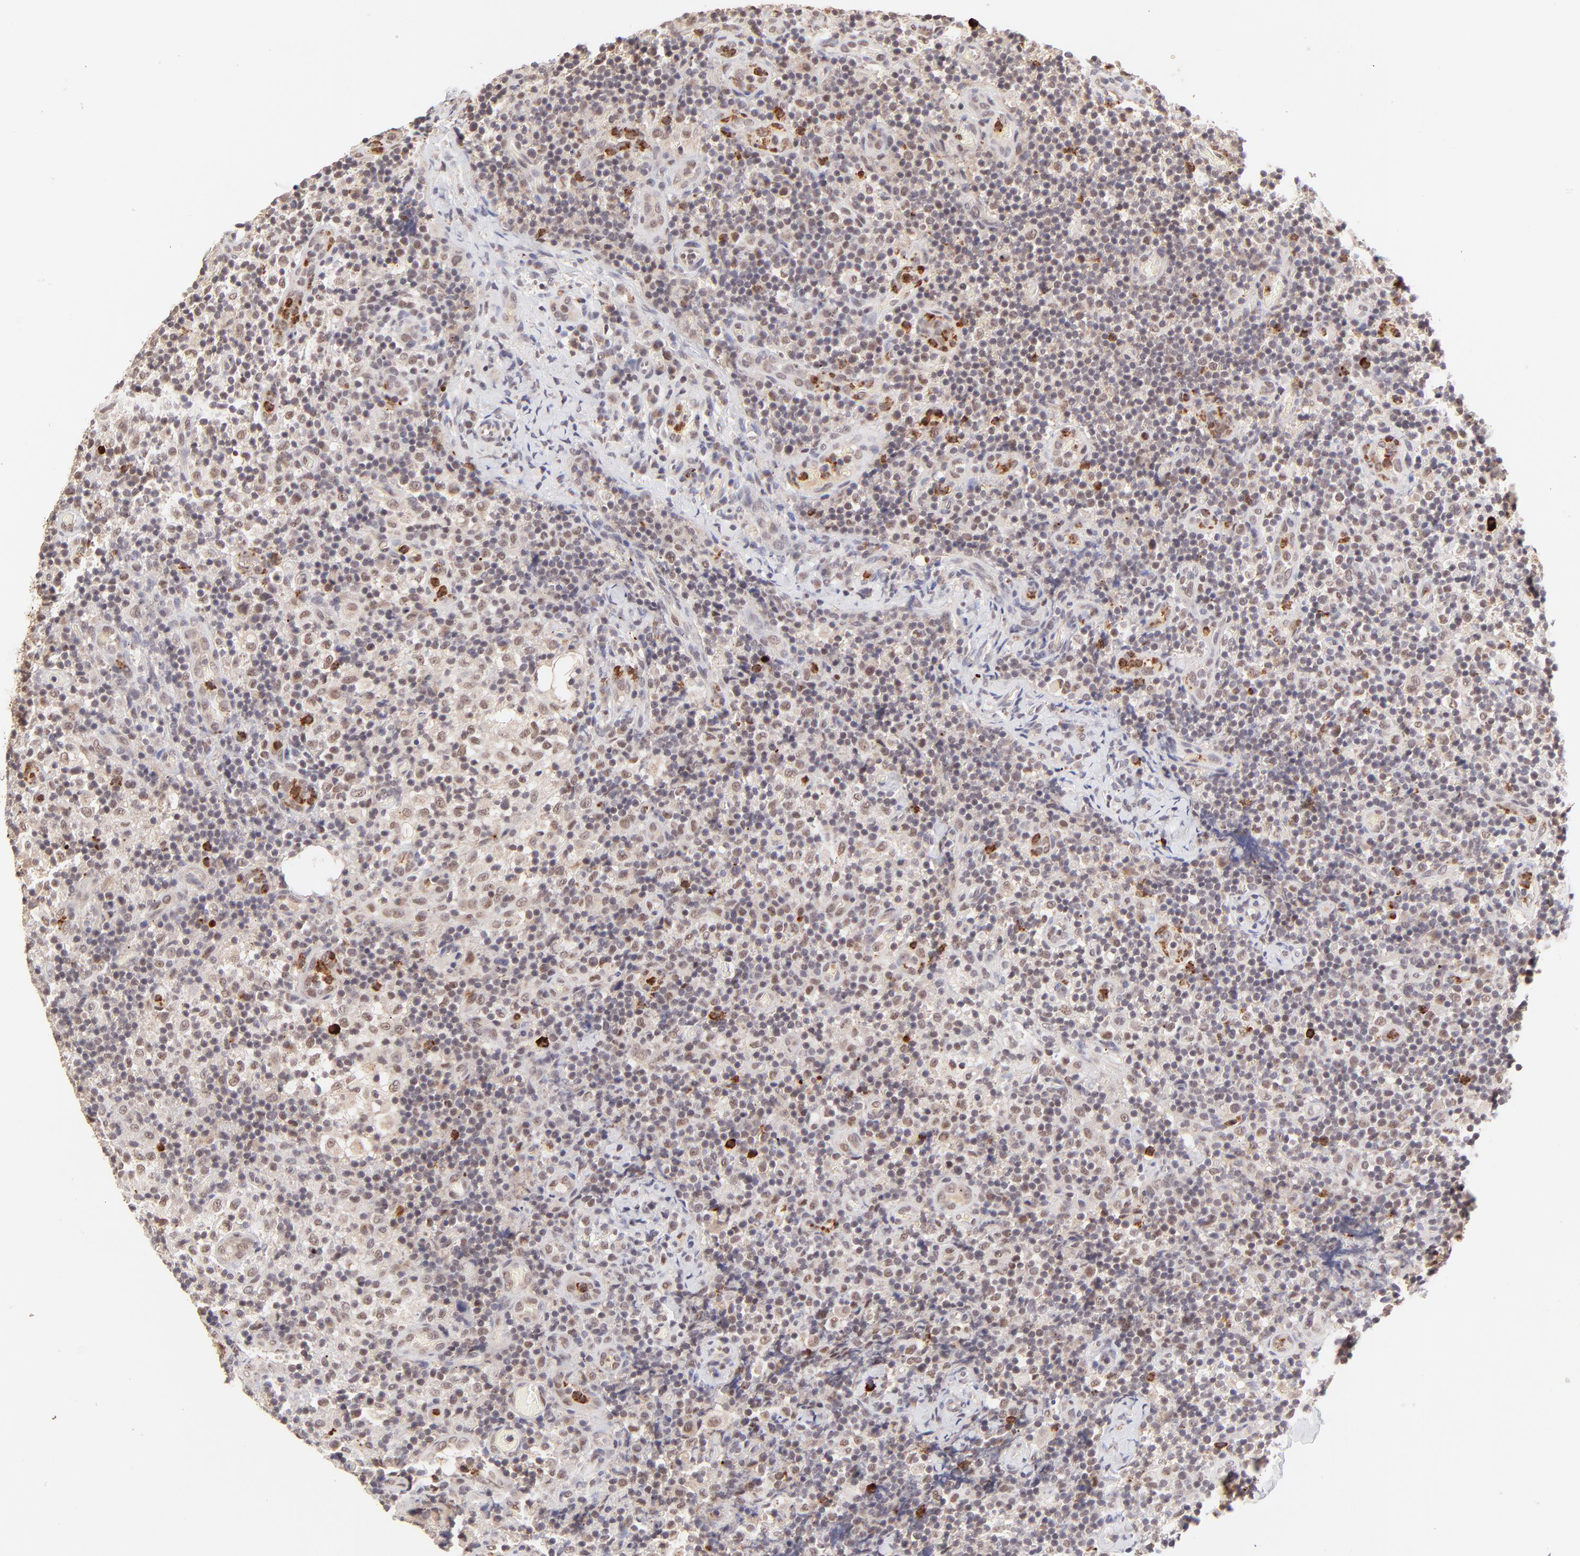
{"staining": {"intensity": "weak", "quantity": "25%-75%", "location": "nuclear"}, "tissue": "lymph node", "cell_type": "Germinal center cells", "image_type": "normal", "snomed": [{"axis": "morphology", "description": "Normal tissue, NOS"}, {"axis": "morphology", "description": "Inflammation, NOS"}, {"axis": "topography", "description": "Lymph node"}], "caption": "Weak nuclear expression for a protein is seen in about 25%-75% of germinal center cells of benign lymph node using immunohistochemistry (IHC).", "gene": "MED12", "patient": {"sex": "male", "age": 46}}